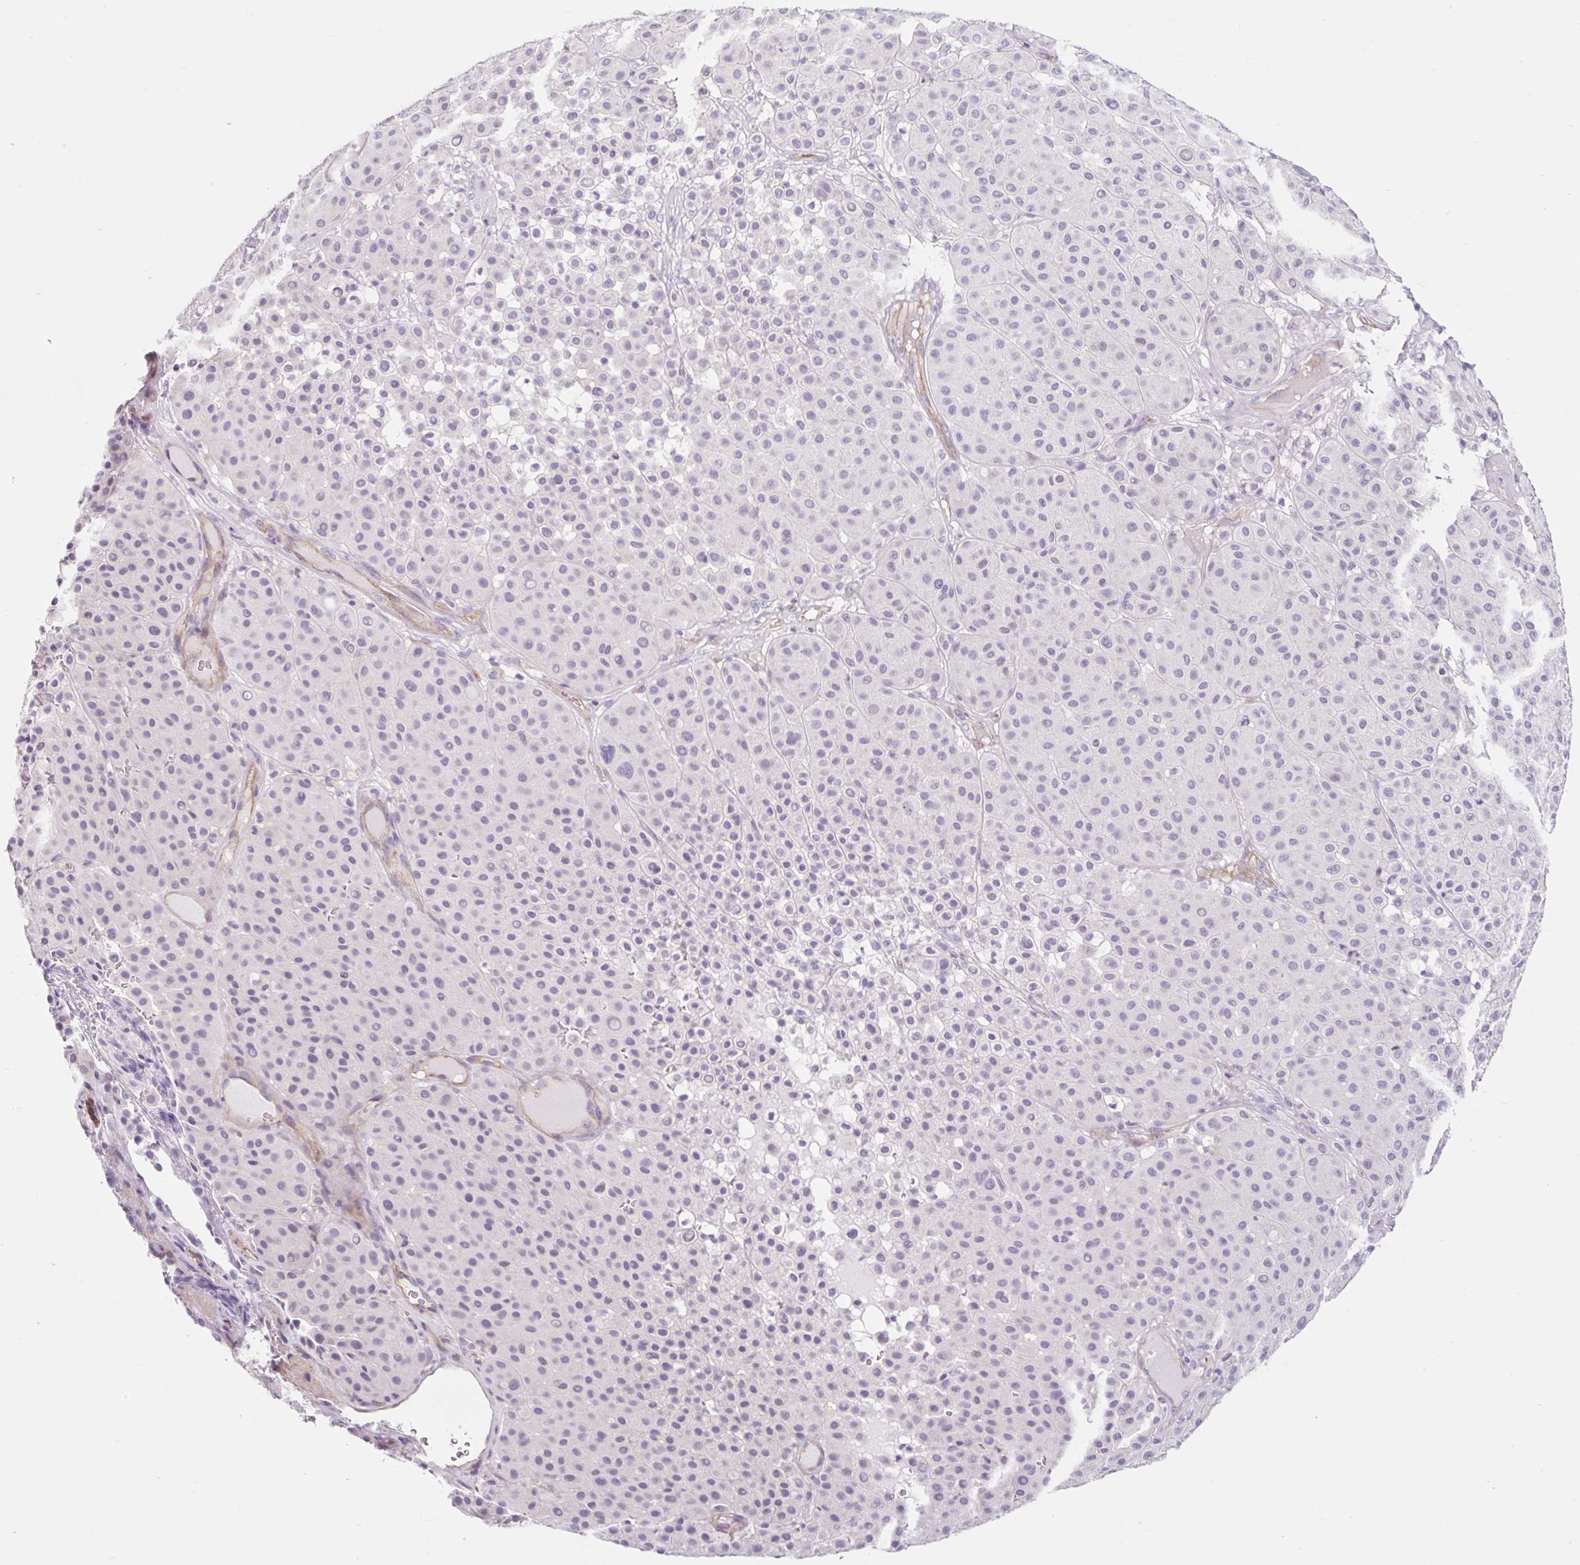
{"staining": {"intensity": "negative", "quantity": "none", "location": "none"}, "tissue": "melanoma", "cell_type": "Tumor cells", "image_type": "cancer", "snomed": [{"axis": "morphology", "description": "Malignant melanoma, Metastatic site"}, {"axis": "topography", "description": "Smooth muscle"}], "caption": "DAB immunohistochemical staining of human malignant melanoma (metastatic site) shows no significant expression in tumor cells.", "gene": "BCAS1", "patient": {"sex": "male", "age": 41}}